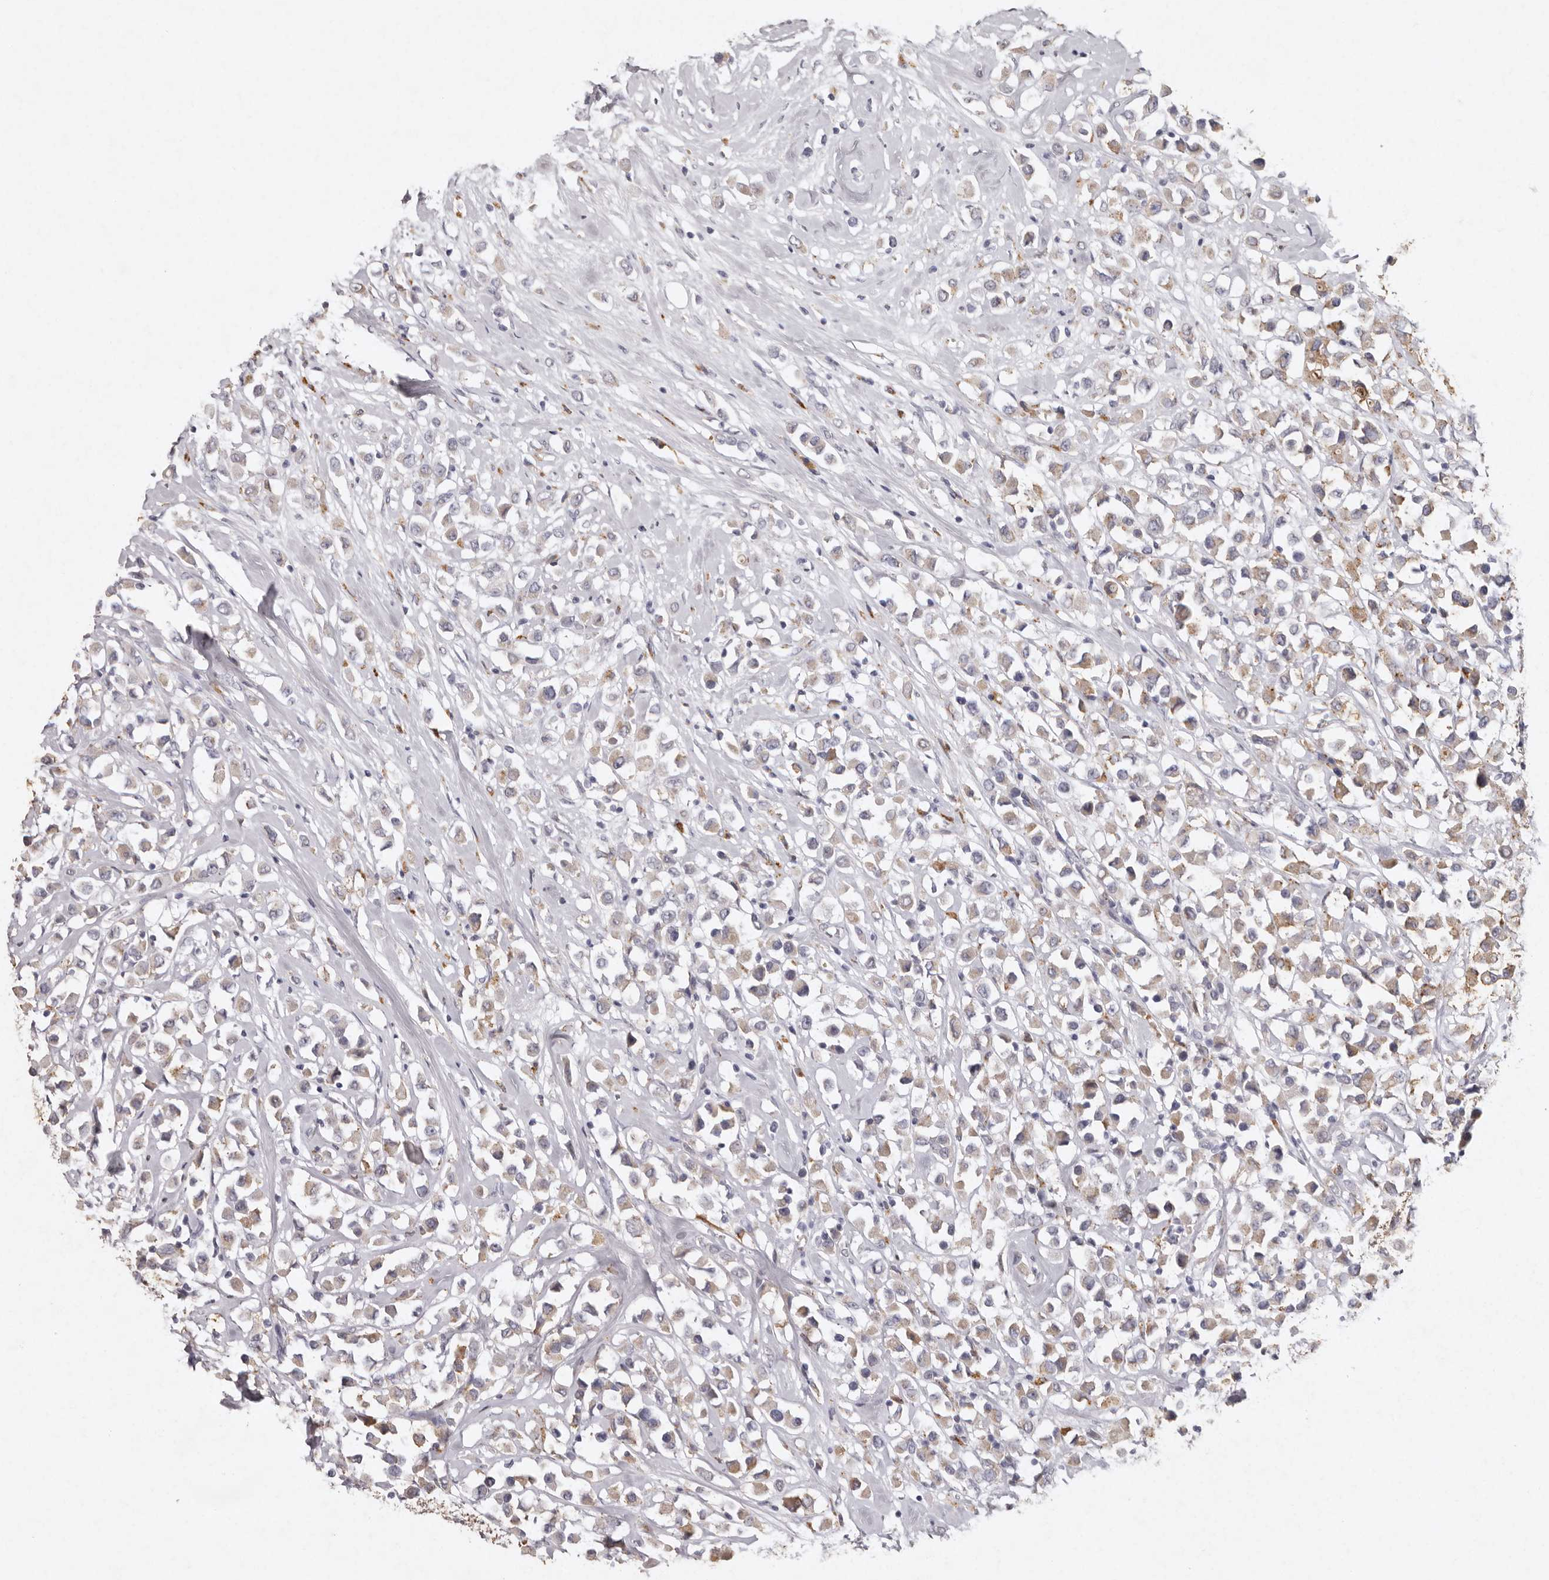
{"staining": {"intensity": "weak", "quantity": "25%-75%", "location": "cytoplasmic/membranous"}, "tissue": "breast cancer", "cell_type": "Tumor cells", "image_type": "cancer", "snomed": [{"axis": "morphology", "description": "Duct carcinoma"}, {"axis": "topography", "description": "Breast"}], "caption": "Protein expression analysis of breast infiltrating ductal carcinoma exhibits weak cytoplasmic/membranous staining in approximately 25%-75% of tumor cells.", "gene": "FAM185A", "patient": {"sex": "female", "age": 61}}